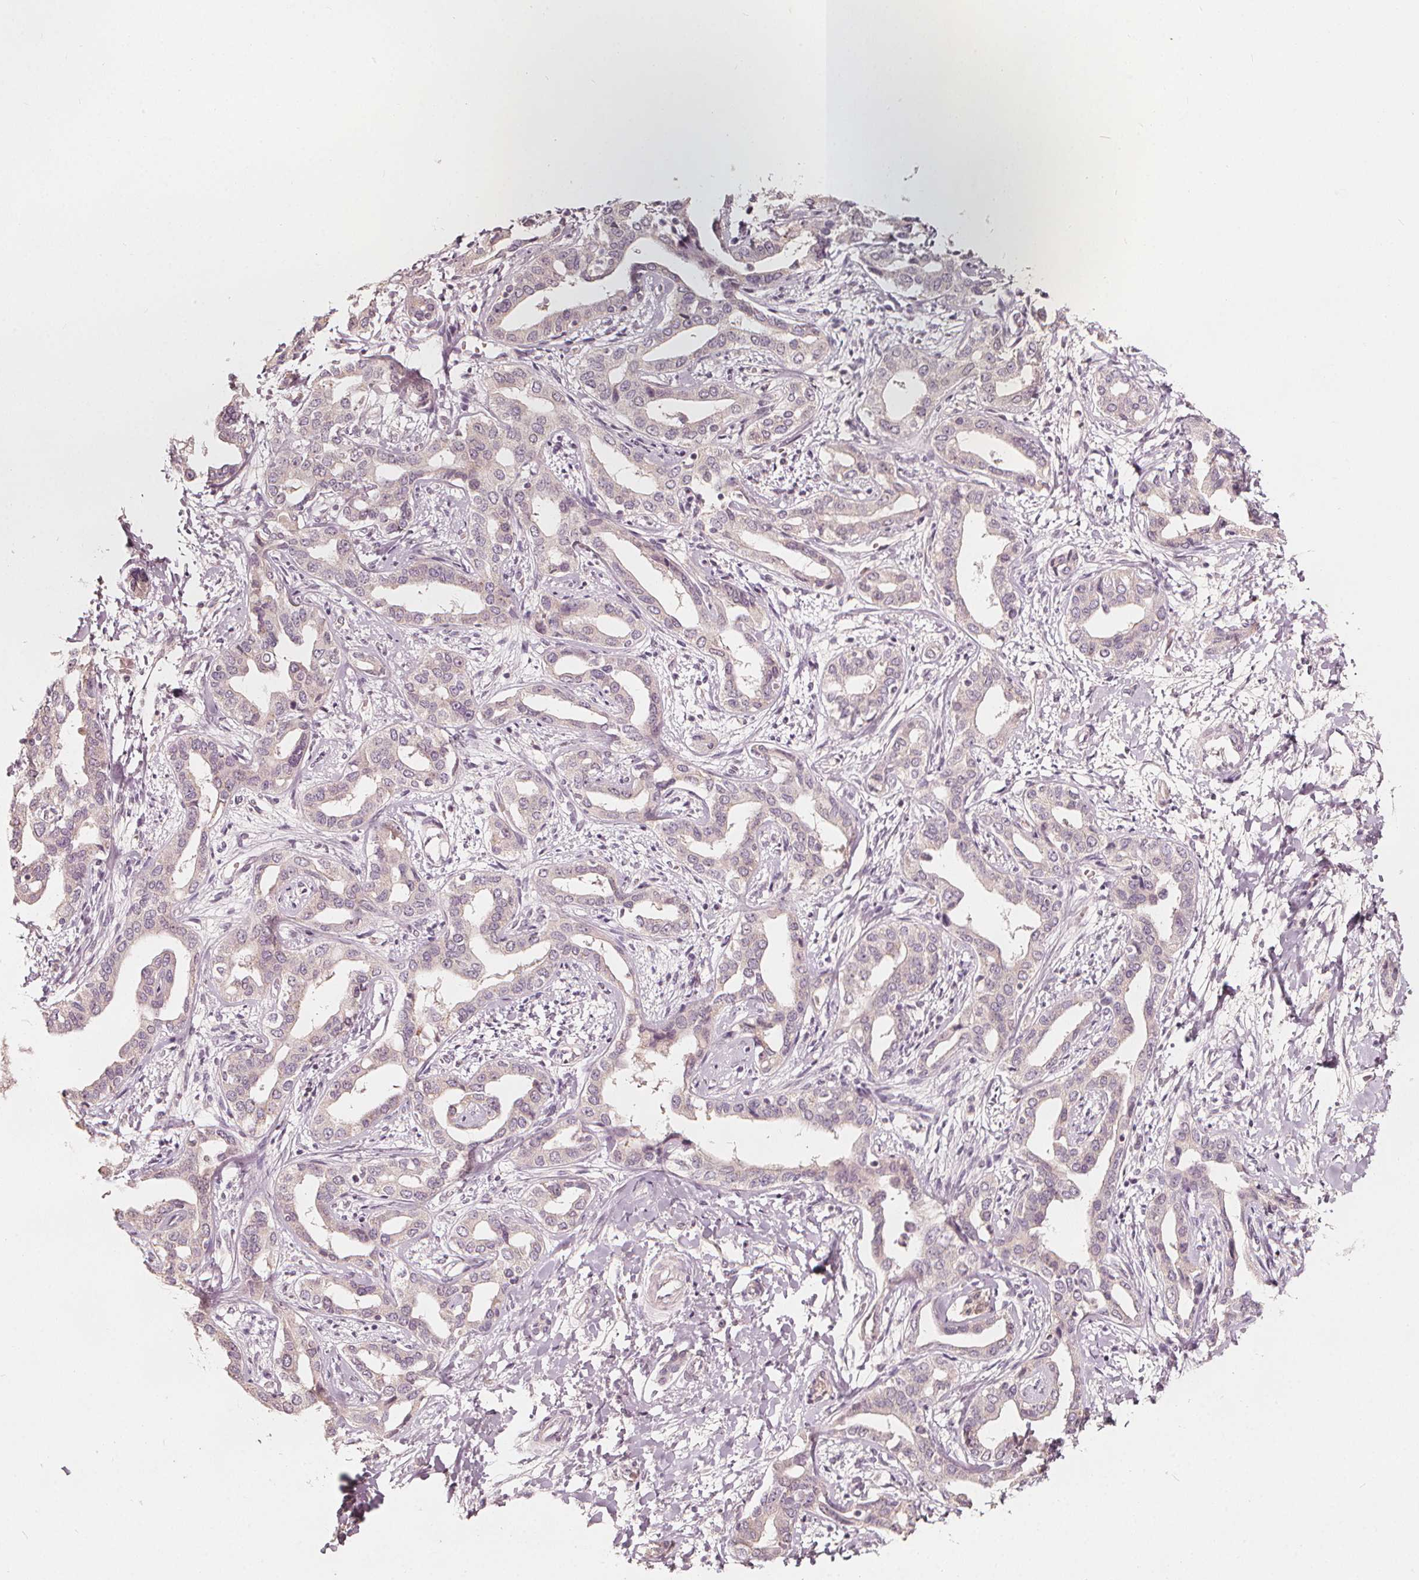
{"staining": {"intensity": "negative", "quantity": "none", "location": "none"}, "tissue": "liver cancer", "cell_type": "Tumor cells", "image_type": "cancer", "snomed": [{"axis": "morphology", "description": "Cholangiocarcinoma"}, {"axis": "topography", "description": "Liver"}], "caption": "This is an immunohistochemistry micrograph of liver cancer (cholangiocarcinoma). There is no staining in tumor cells.", "gene": "NPC1L1", "patient": {"sex": "male", "age": 59}}